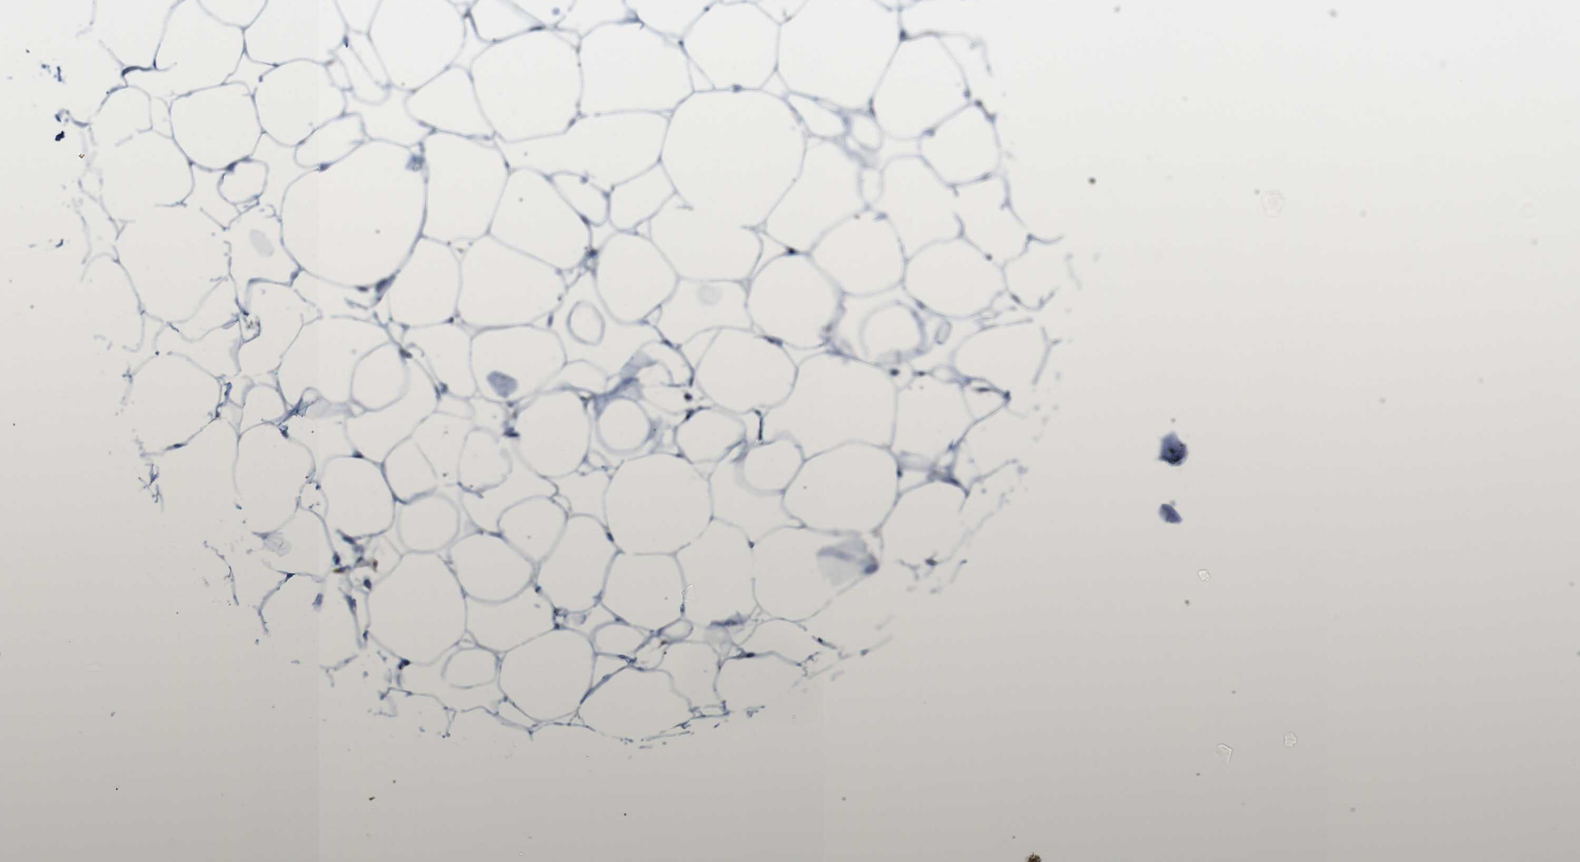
{"staining": {"intensity": "negative", "quantity": "none", "location": "none"}, "tissue": "adipose tissue", "cell_type": "Adipocytes", "image_type": "normal", "snomed": [{"axis": "morphology", "description": "Normal tissue, NOS"}, {"axis": "topography", "description": "Breast"}, {"axis": "topography", "description": "Adipose tissue"}], "caption": "IHC of unremarkable adipose tissue displays no positivity in adipocytes. (DAB (3,3'-diaminobenzidine) immunohistochemistry (IHC) with hematoxylin counter stain).", "gene": "LRRC55", "patient": {"sex": "female", "age": 25}}